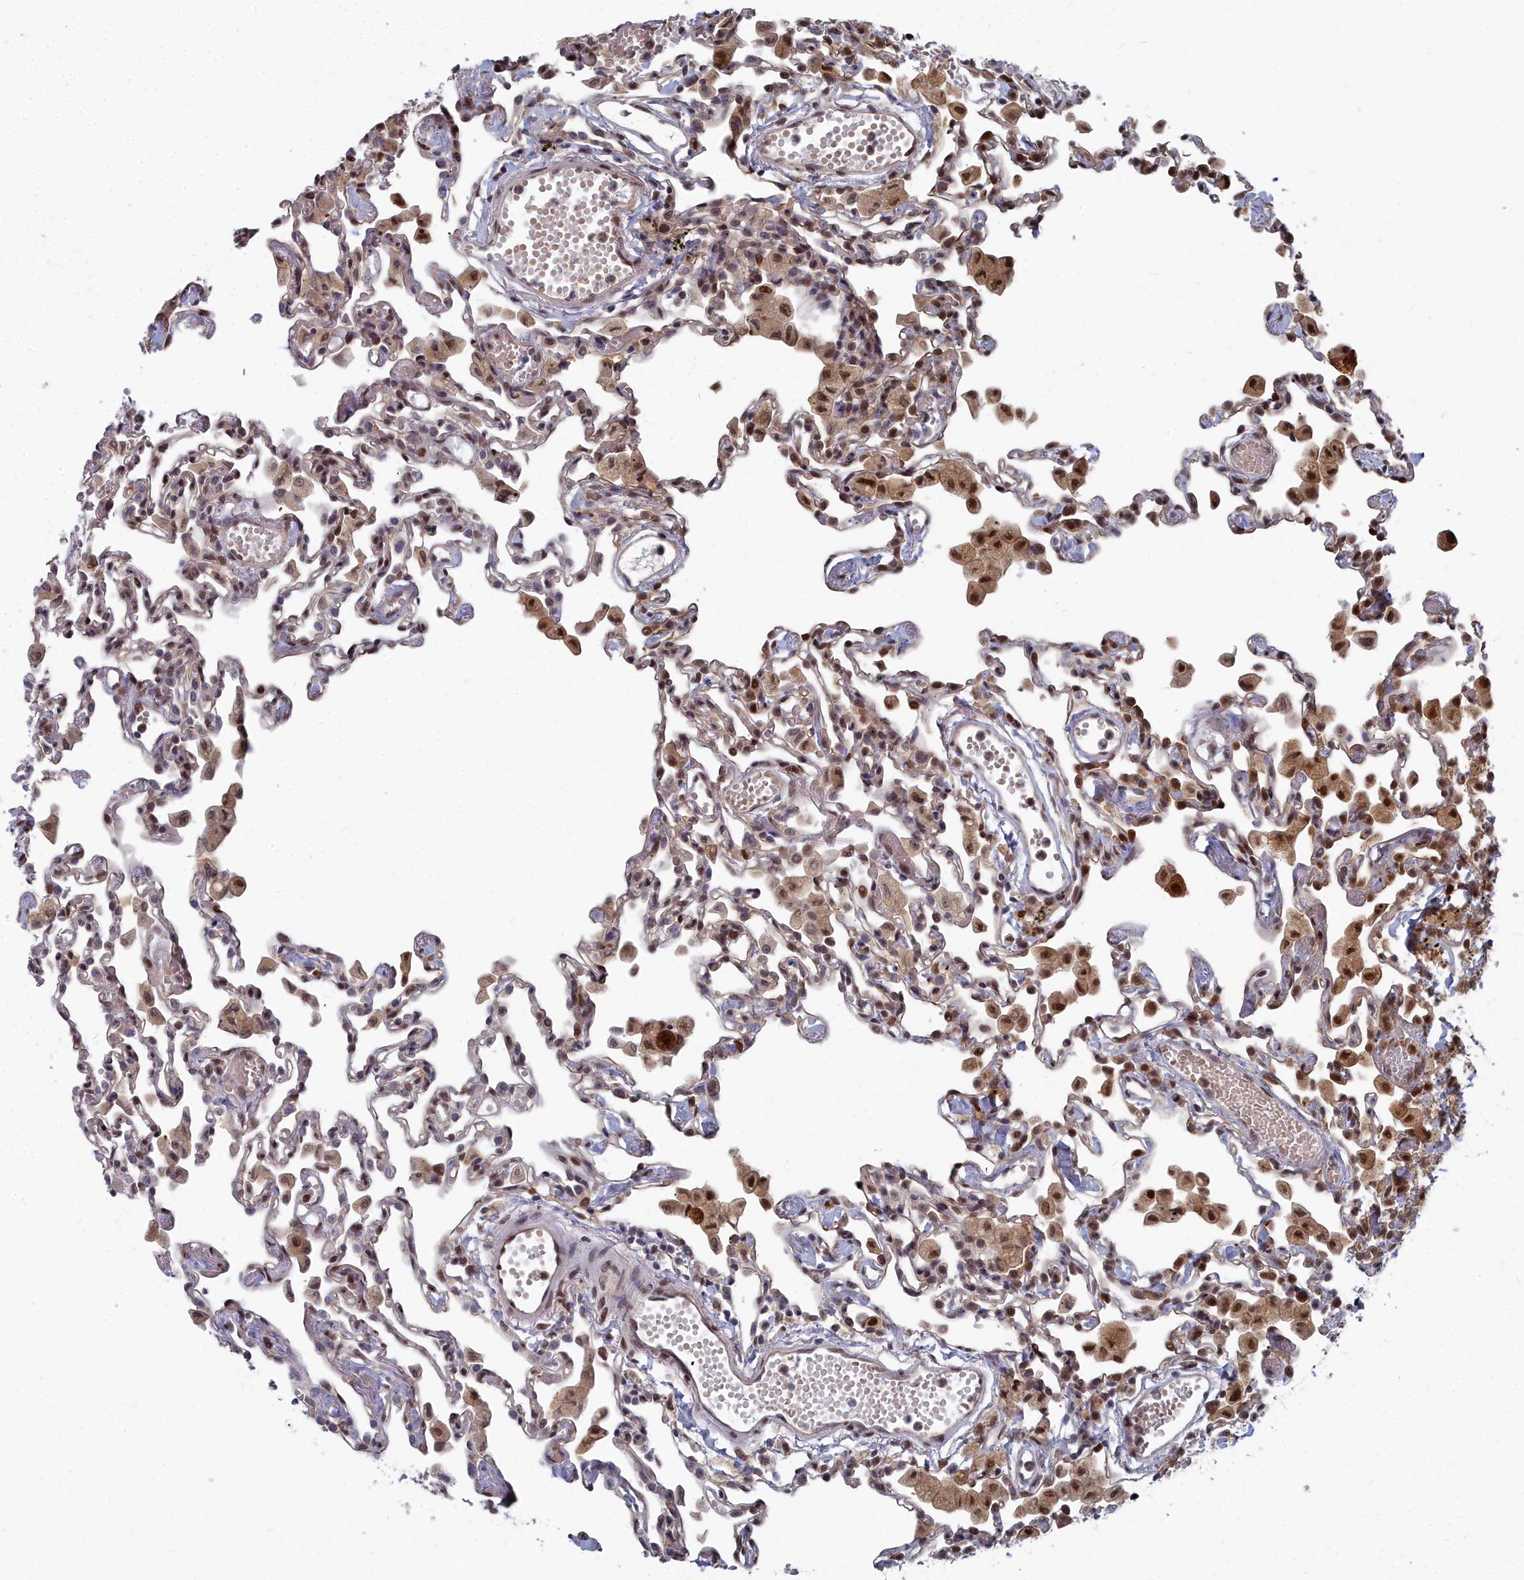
{"staining": {"intensity": "moderate", "quantity": "25%-75%", "location": "nuclear"}, "tissue": "lung", "cell_type": "Alveolar cells", "image_type": "normal", "snomed": [{"axis": "morphology", "description": "Normal tissue, NOS"}, {"axis": "topography", "description": "Bronchus"}, {"axis": "topography", "description": "Lung"}], "caption": "The micrograph exhibits immunohistochemical staining of normal lung. There is moderate nuclear positivity is seen in about 25%-75% of alveolar cells. (brown staining indicates protein expression, while blue staining denotes nuclei).", "gene": "RPS27A", "patient": {"sex": "female", "age": 49}}